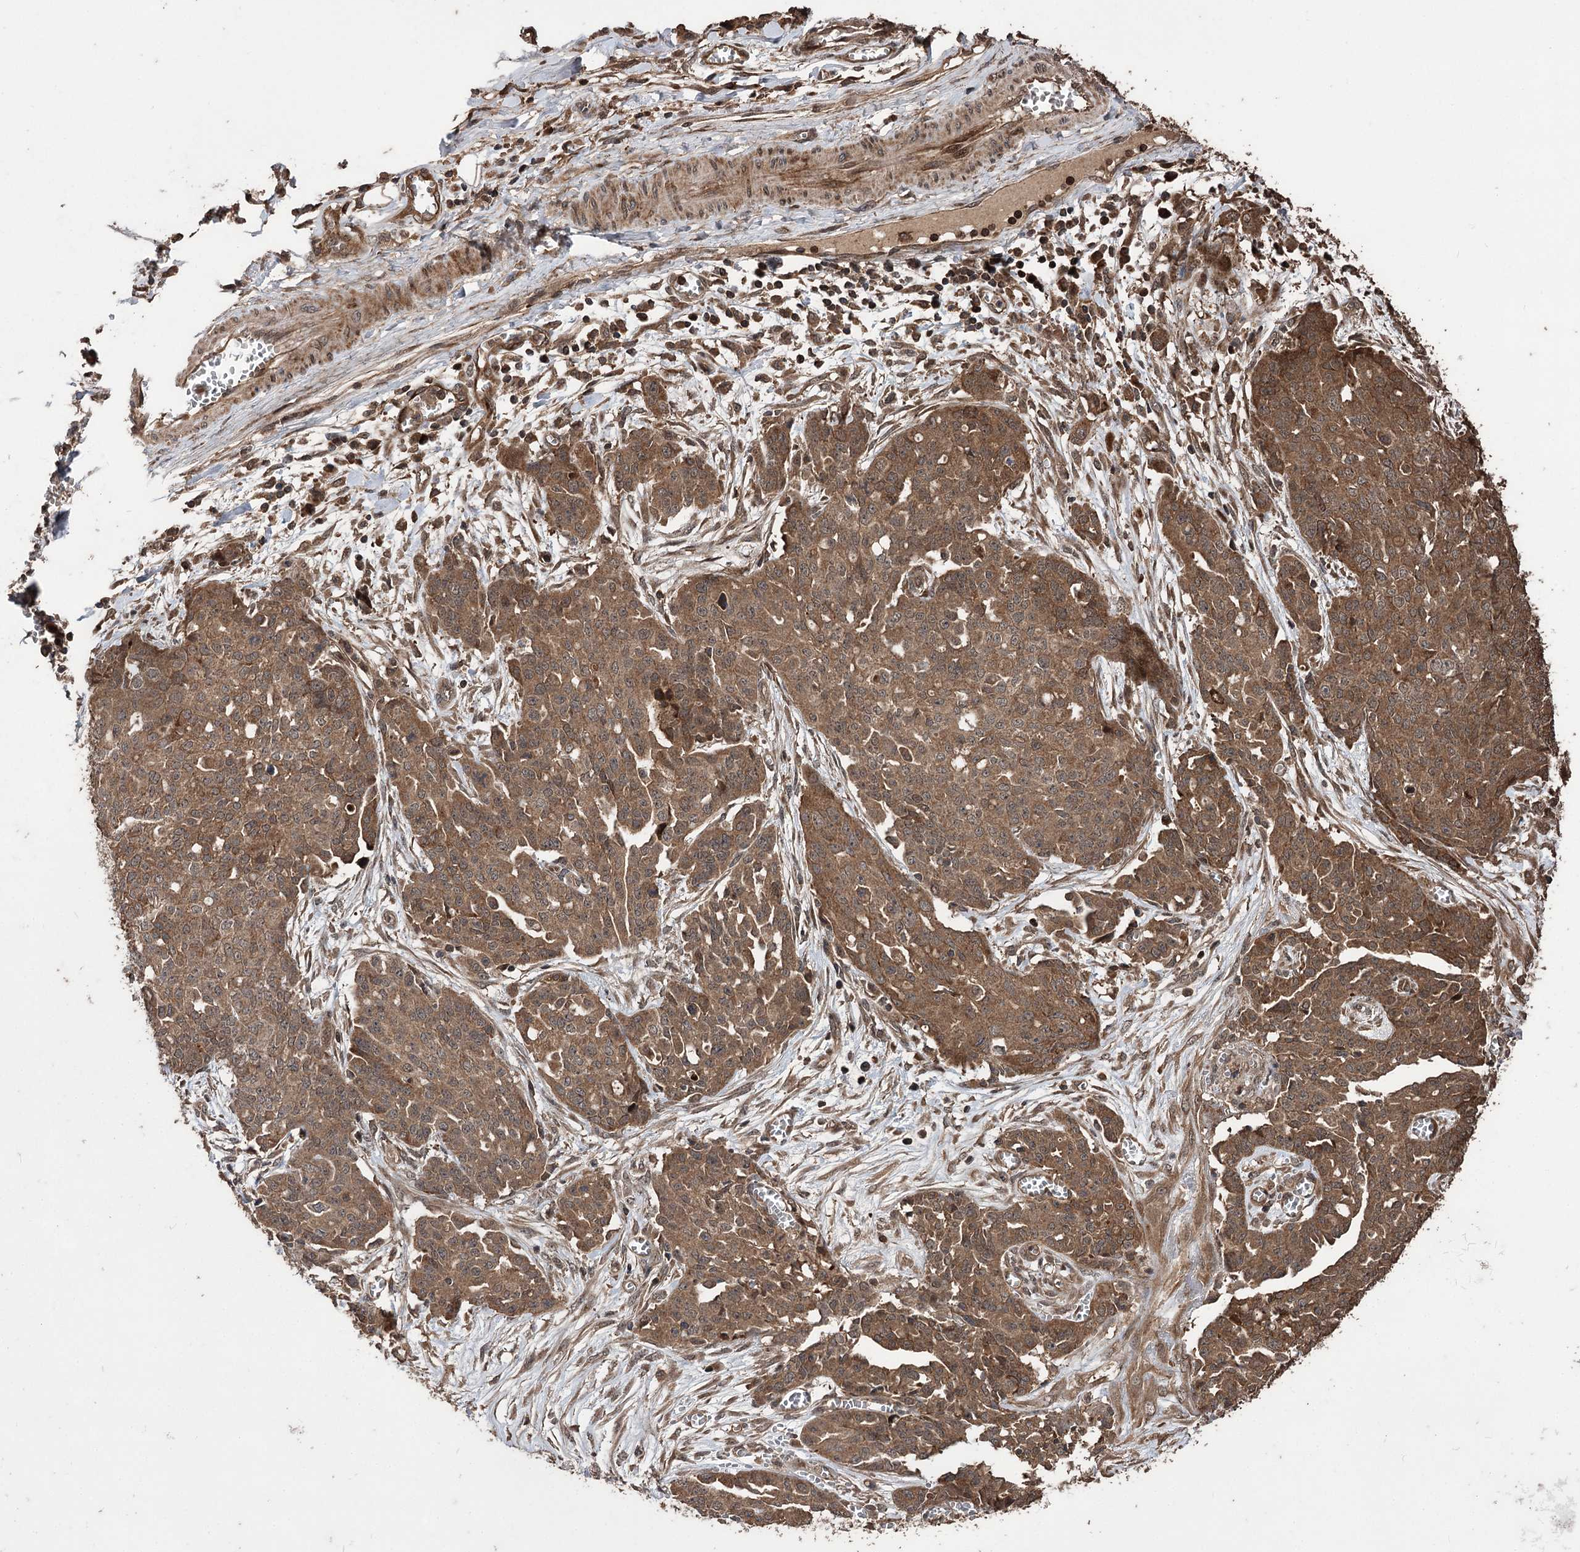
{"staining": {"intensity": "moderate", "quantity": ">75%", "location": "cytoplasmic/membranous"}, "tissue": "ovarian cancer", "cell_type": "Tumor cells", "image_type": "cancer", "snomed": [{"axis": "morphology", "description": "Cystadenocarcinoma, serous, NOS"}, {"axis": "topography", "description": "Soft tissue"}, {"axis": "topography", "description": "Ovary"}], "caption": "Human ovarian cancer (serous cystadenocarcinoma) stained with a brown dye shows moderate cytoplasmic/membranous positive positivity in about >75% of tumor cells.", "gene": "RASSF3", "patient": {"sex": "female", "age": 57}}